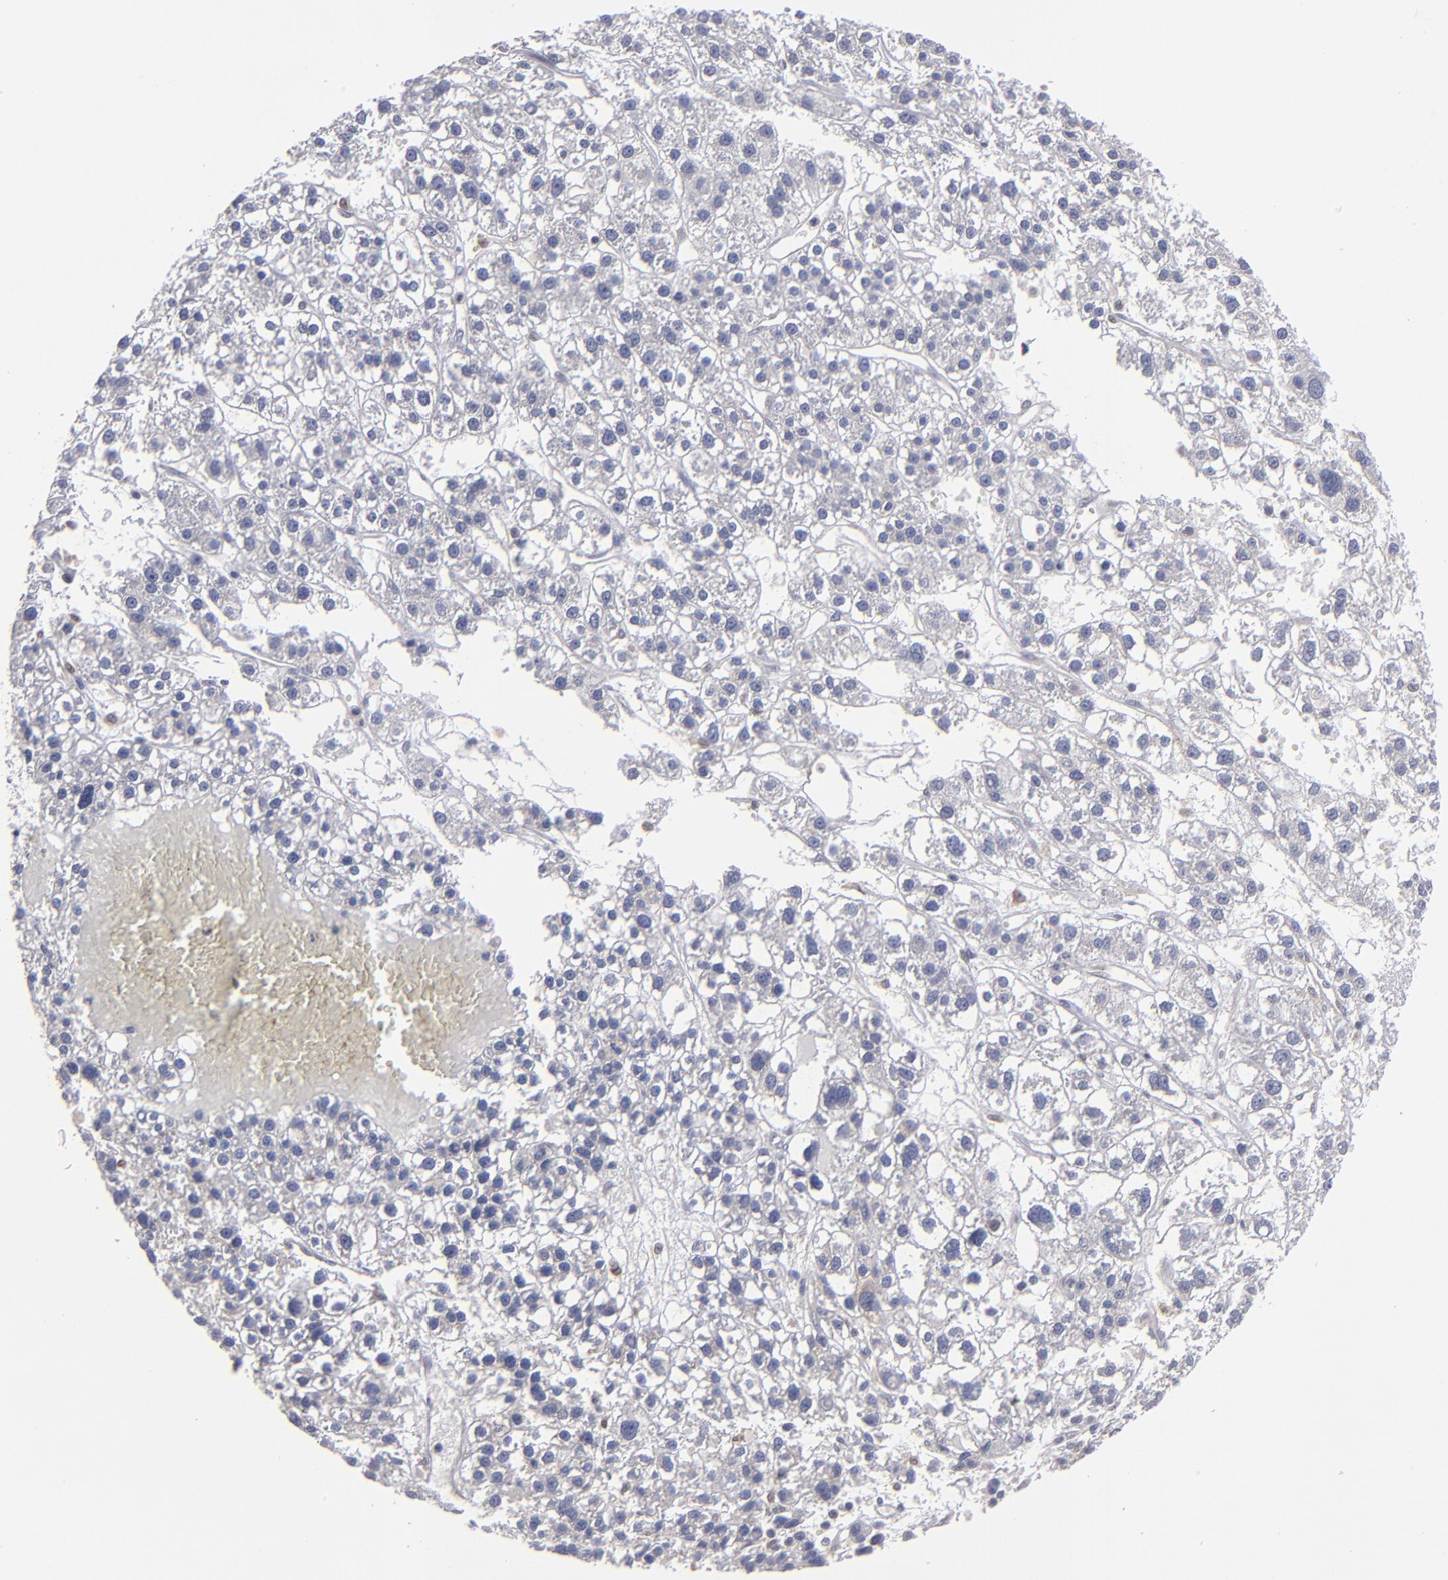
{"staining": {"intensity": "negative", "quantity": "none", "location": "none"}, "tissue": "liver cancer", "cell_type": "Tumor cells", "image_type": "cancer", "snomed": [{"axis": "morphology", "description": "Carcinoma, Hepatocellular, NOS"}, {"axis": "topography", "description": "Liver"}], "caption": "Immunohistochemistry photomicrograph of neoplastic tissue: human liver hepatocellular carcinoma stained with DAB displays no significant protein staining in tumor cells.", "gene": "CEP97", "patient": {"sex": "female", "age": 85}}